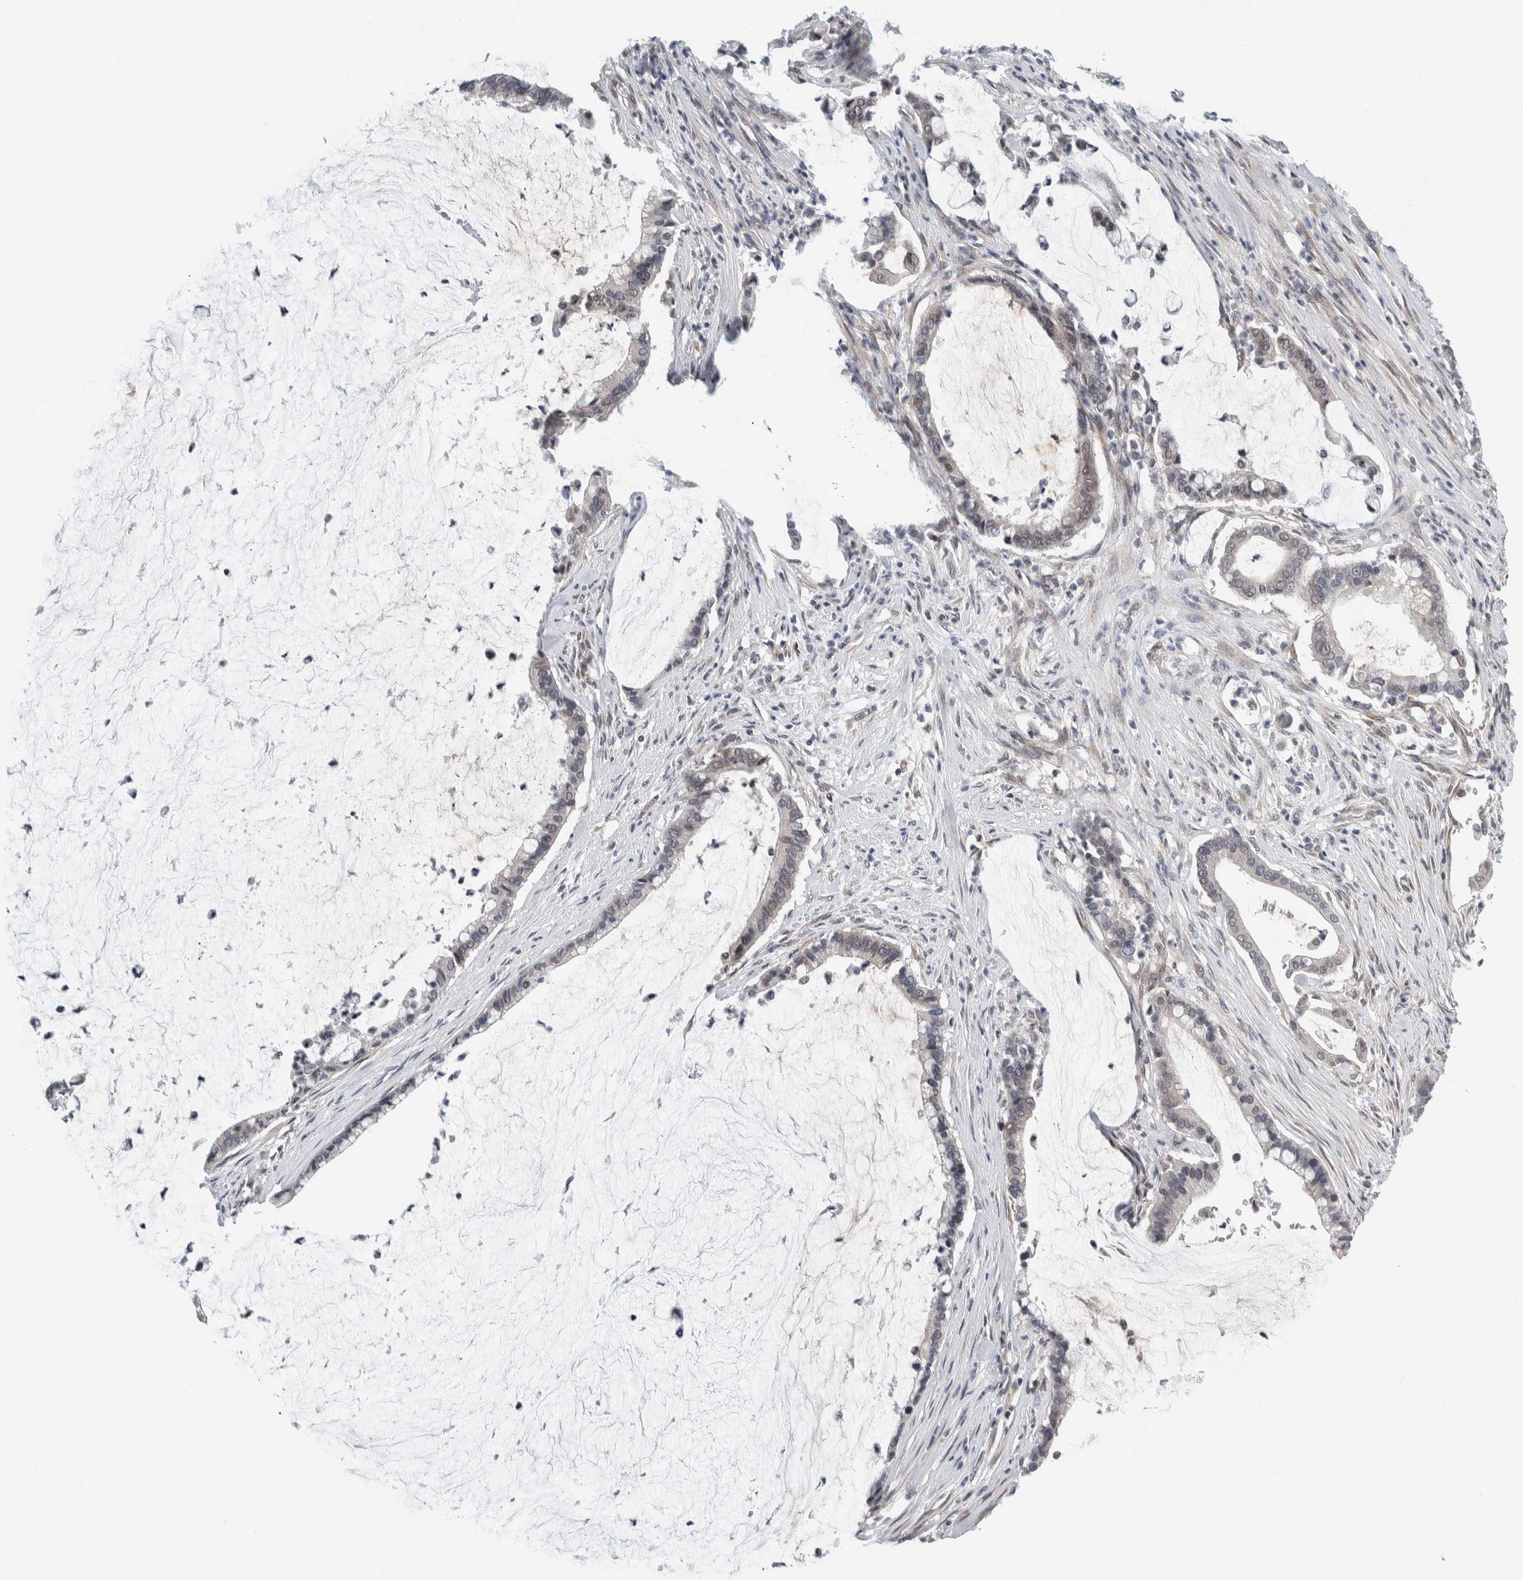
{"staining": {"intensity": "negative", "quantity": "none", "location": "none"}, "tissue": "pancreatic cancer", "cell_type": "Tumor cells", "image_type": "cancer", "snomed": [{"axis": "morphology", "description": "Adenocarcinoma, NOS"}, {"axis": "topography", "description": "Pancreas"}], "caption": "Immunohistochemistry (IHC) photomicrograph of neoplastic tissue: pancreatic adenocarcinoma stained with DAB demonstrates no significant protein staining in tumor cells.", "gene": "NEUROD1", "patient": {"sex": "male", "age": 41}}